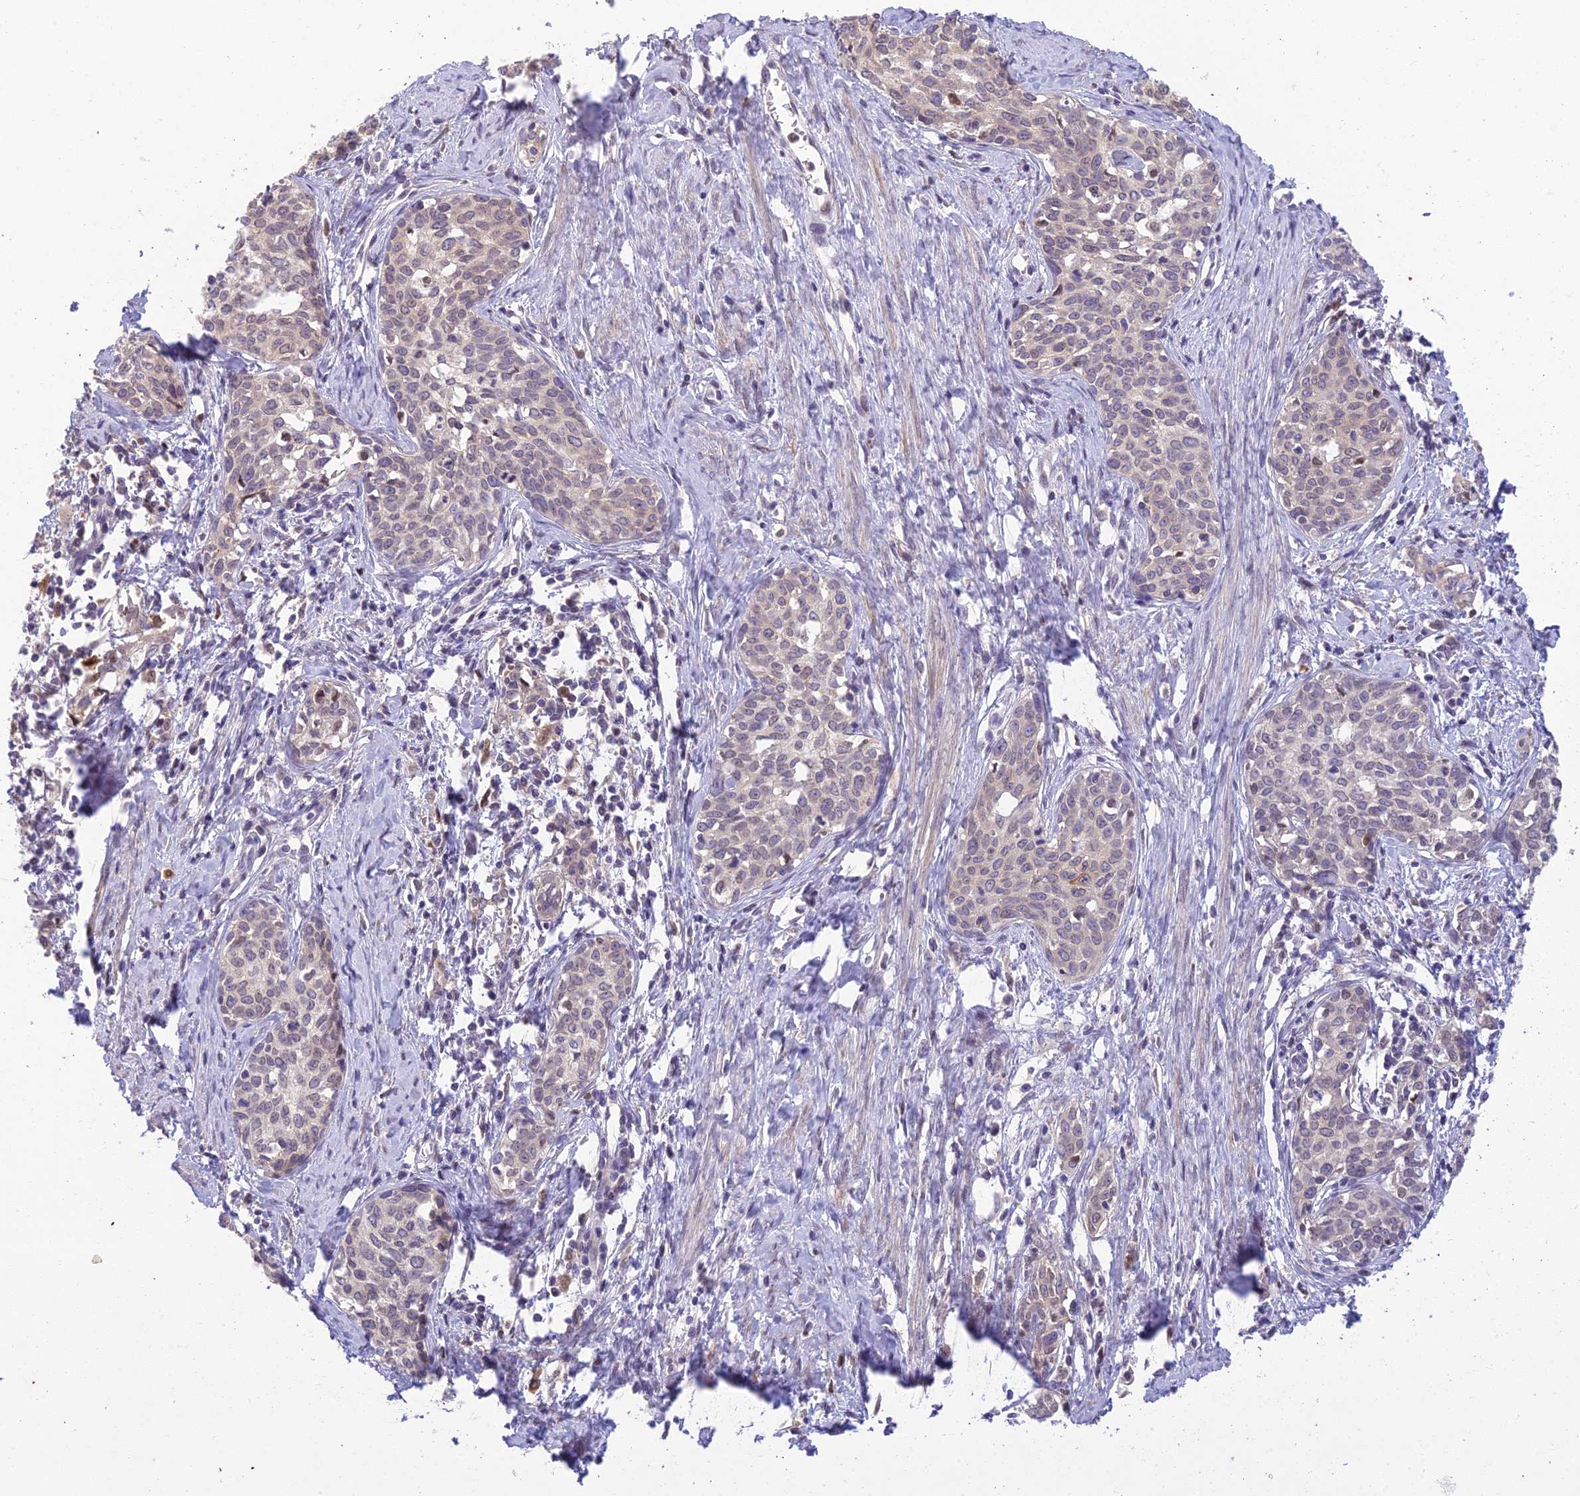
{"staining": {"intensity": "weak", "quantity": "<25%", "location": "cytoplasmic/membranous"}, "tissue": "cervical cancer", "cell_type": "Tumor cells", "image_type": "cancer", "snomed": [{"axis": "morphology", "description": "Squamous cell carcinoma, NOS"}, {"axis": "topography", "description": "Cervix"}], "caption": "The photomicrograph exhibits no staining of tumor cells in cervical cancer.", "gene": "BMT2", "patient": {"sex": "female", "age": 52}}